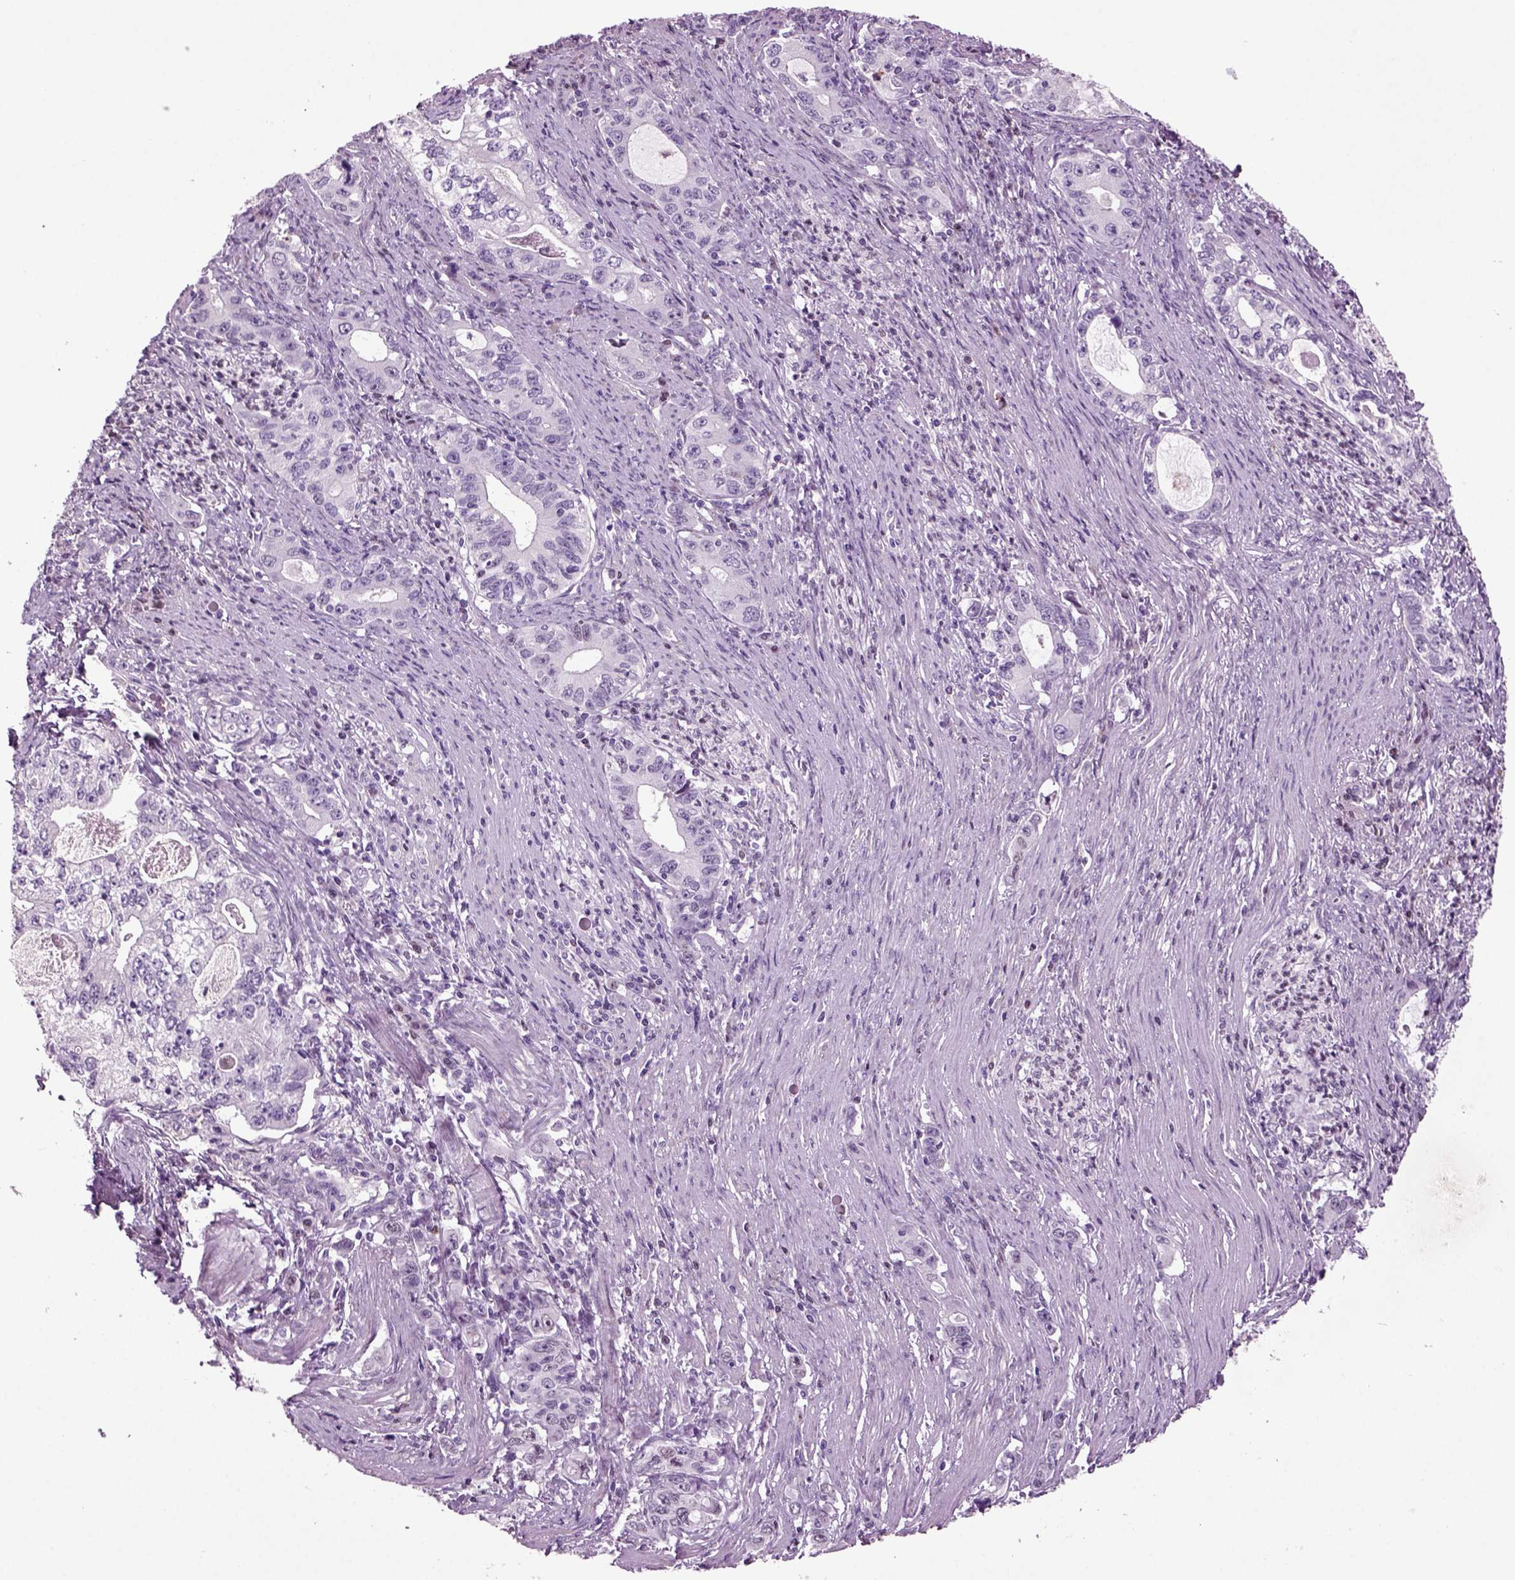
{"staining": {"intensity": "negative", "quantity": "none", "location": "none"}, "tissue": "stomach cancer", "cell_type": "Tumor cells", "image_type": "cancer", "snomed": [{"axis": "morphology", "description": "Adenocarcinoma, NOS"}, {"axis": "topography", "description": "Stomach, lower"}], "caption": "This is a photomicrograph of immunohistochemistry staining of stomach cancer (adenocarcinoma), which shows no staining in tumor cells. (Stains: DAB (3,3'-diaminobenzidine) immunohistochemistry (IHC) with hematoxylin counter stain, Microscopy: brightfield microscopy at high magnification).", "gene": "ARID3A", "patient": {"sex": "female", "age": 72}}